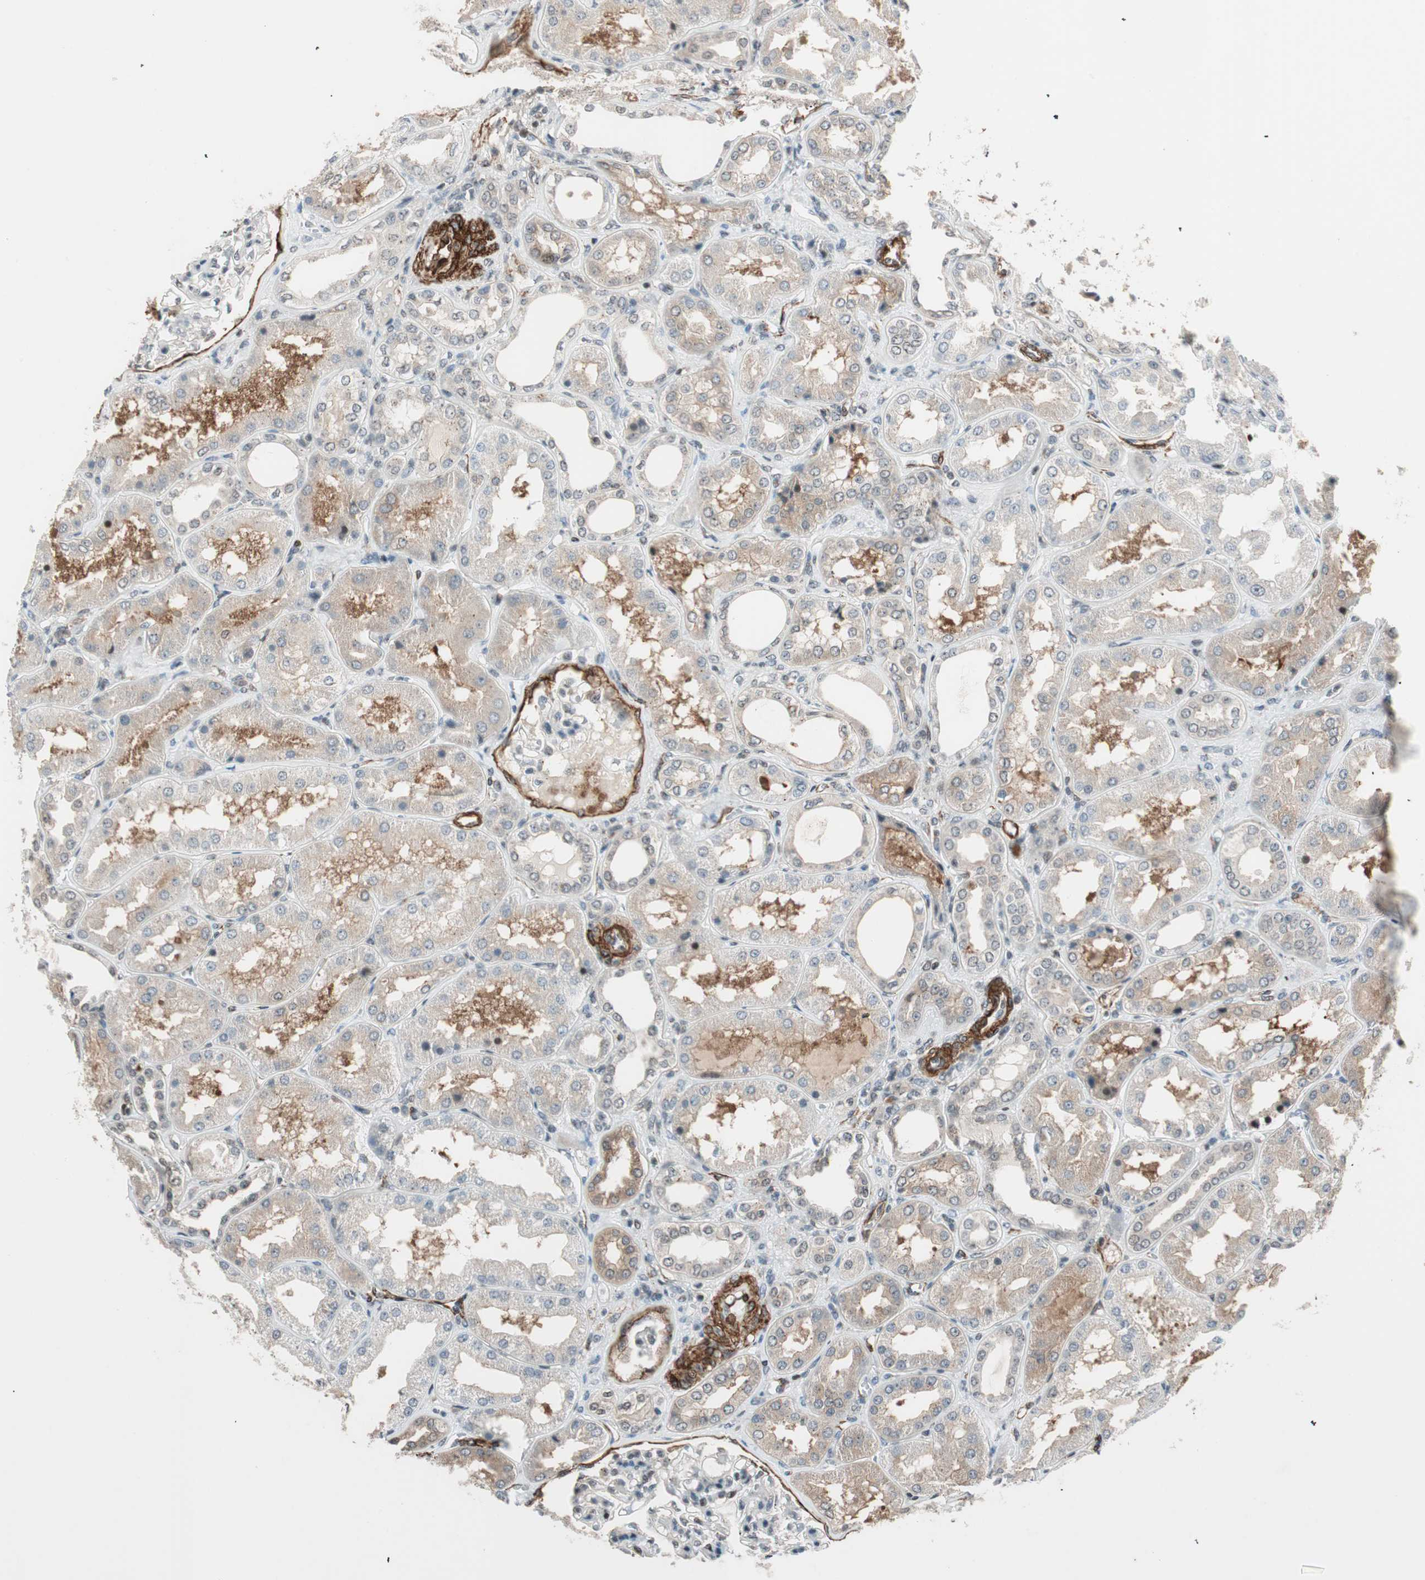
{"staining": {"intensity": "moderate", "quantity": "25%-75%", "location": "cytoplasmic/membranous,nuclear"}, "tissue": "kidney", "cell_type": "Cells in glomeruli", "image_type": "normal", "snomed": [{"axis": "morphology", "description": "Normal tissue, NOS"}, {"axis": "topography", "description": "Kidney"}], "caption": "Immunohistochemical staining of normal human kidney reveals moderate cytoplasmic/membranous,nuclear protein staining in about 25%-75% of cells in glomeruli.", "gene": "CDK19", "patient": {"sex": "female", "age": 56}}